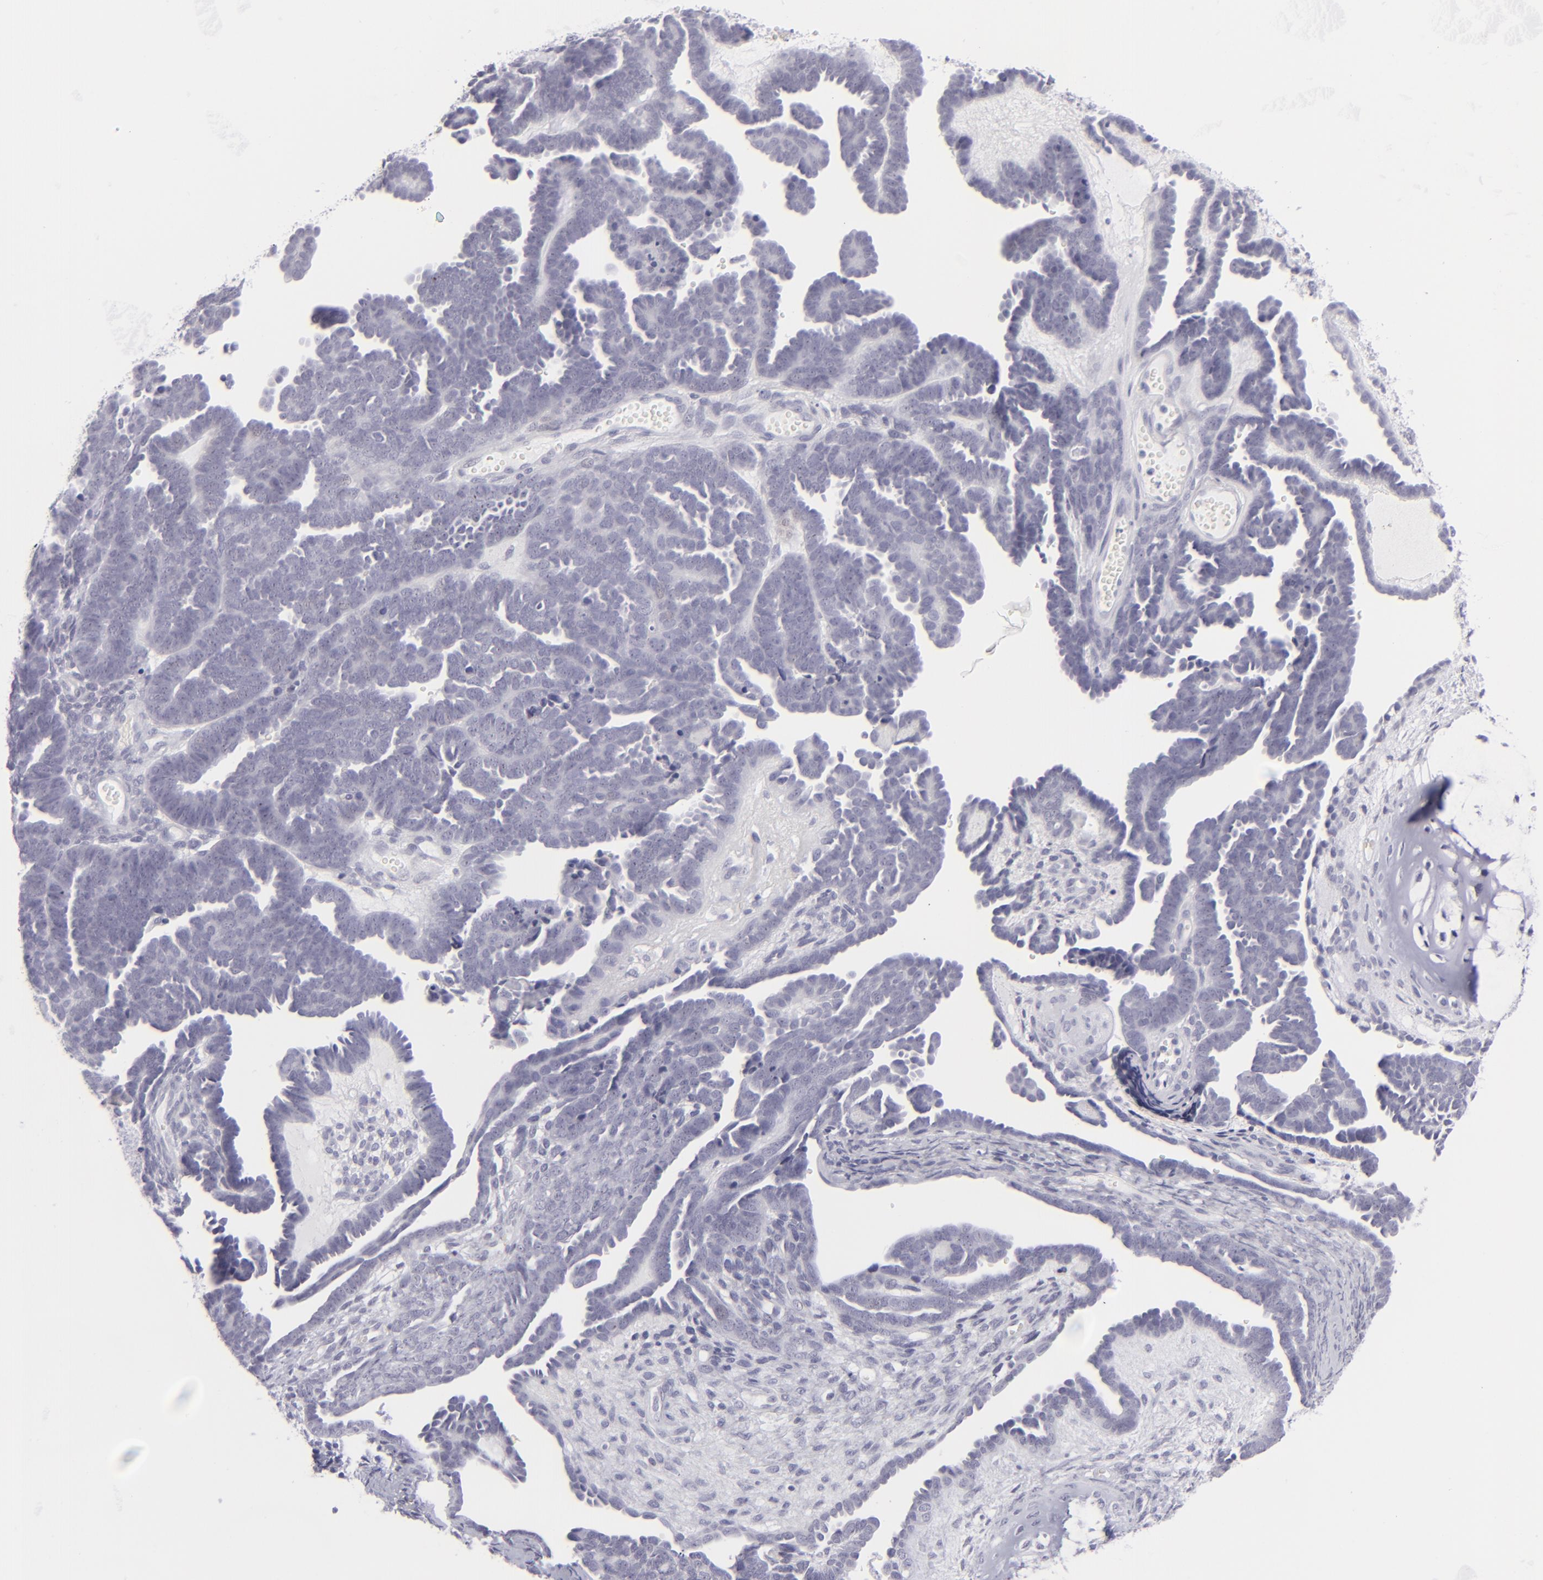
{"staining": {"intensity": "negative", "quantity": "none", "location": "none"}, "tissue": "endometrial cancer", "cell_type": "Tumor cells", "image_type": "cancer", "snomed": [{"axis": "morphology", "description": "Neoplasm, malignant, NOS"}, {"axis": "topography", "description": "Endometrium"}], "caption": "Immunohistochemical staining of endometrial neoplasm (malignant) shows no significant positivity in tumor cells.", "gene": "CD7", "patient": {"sex": "female", "age": 74}}